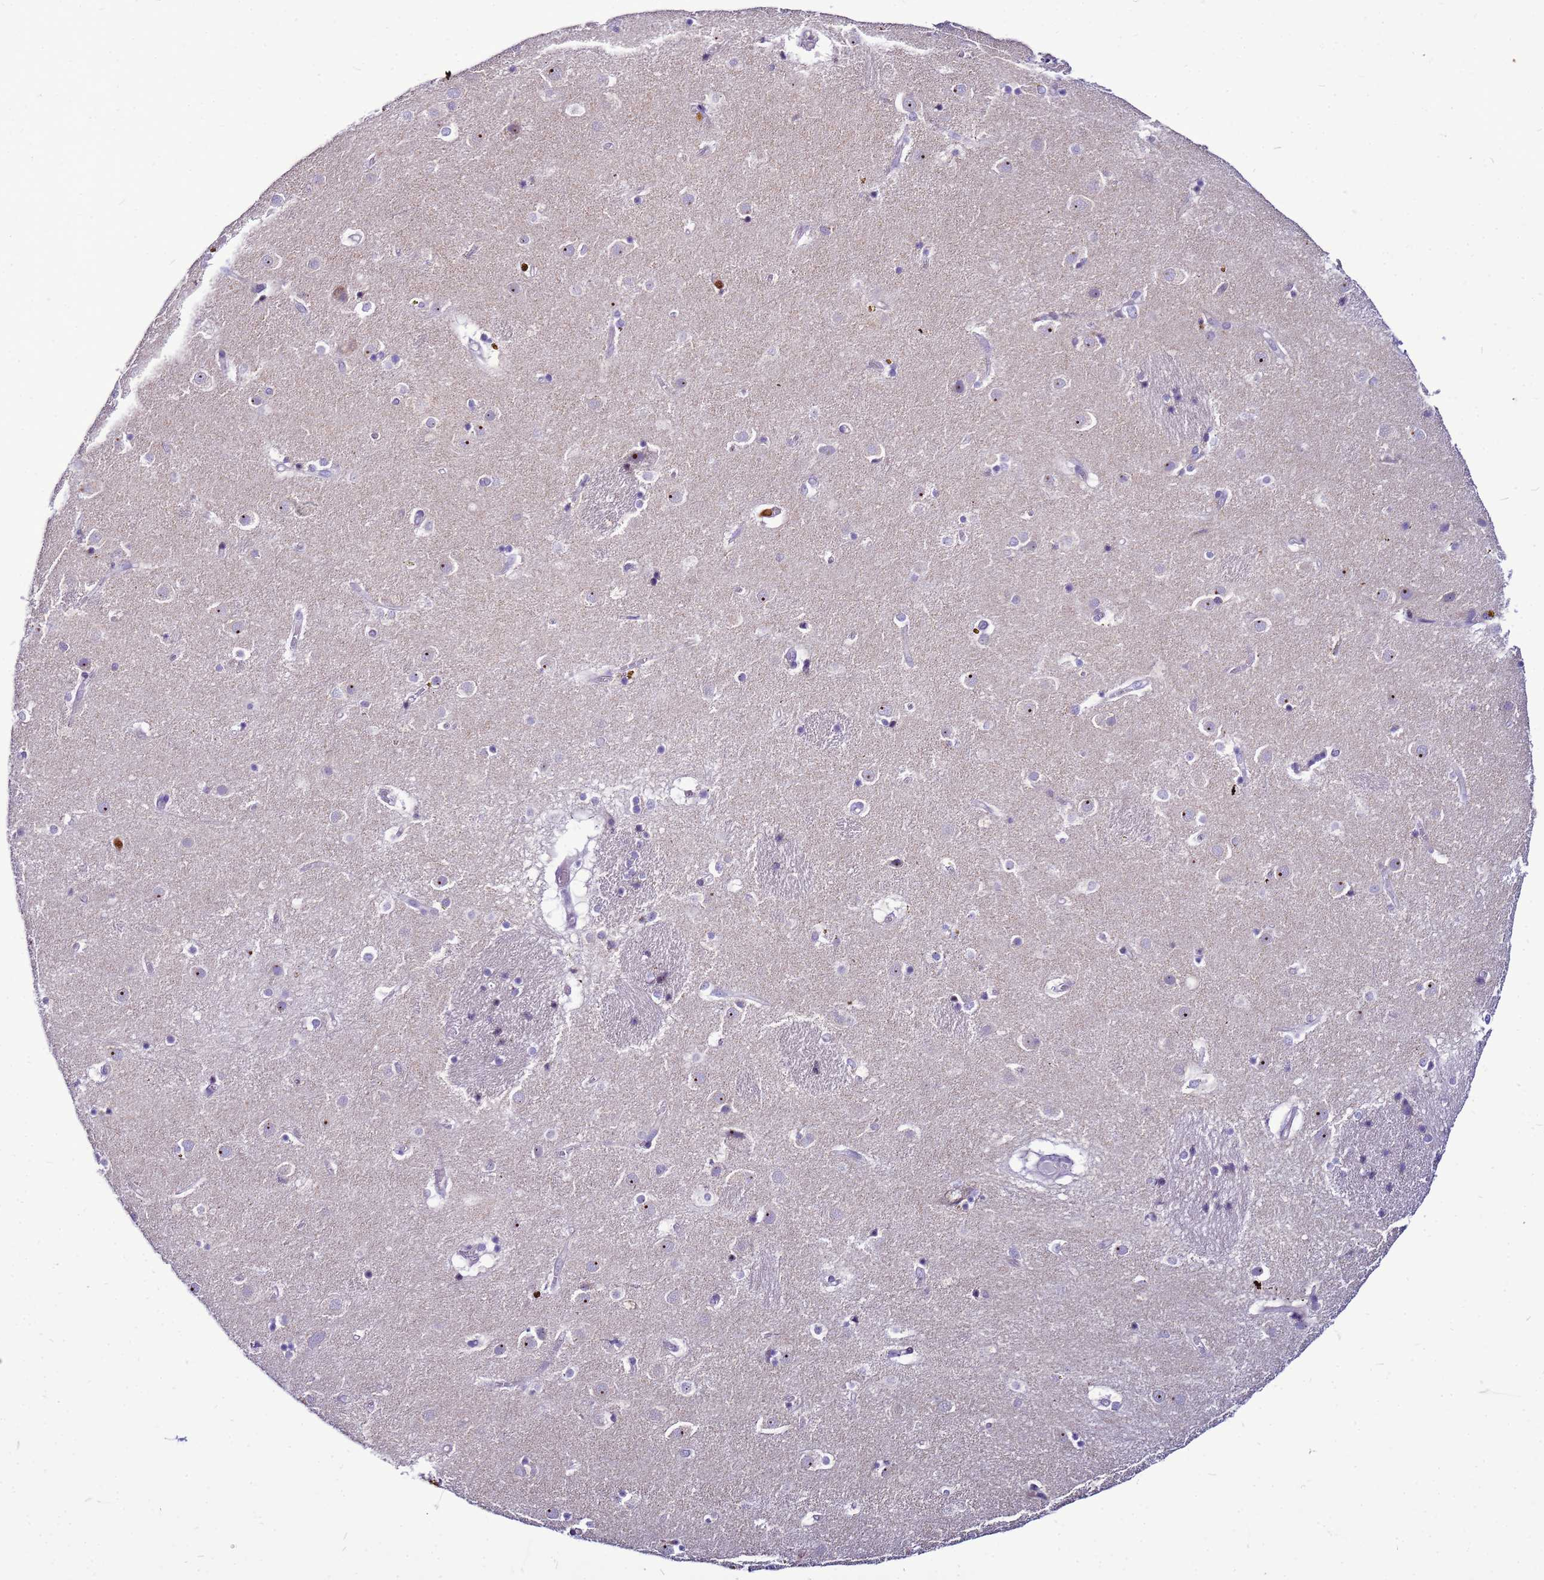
{"staining": {"intensity": "negative", "quantity": "none", "location": "none"}, "tissue": "caudate", "cell_type": "Glial cells", "image_type": "normal", "snomed": [{"axis": "morphology", "description": "Normal tissue, NOS"}, {"axis": "topography", "description": "Lateral ventricle wall"}], "caption": "Histopathology image shows no protein expression in glial cells of unremarkable caudate. (IHC, brightfield microscopy, high magnification).", "gene": "VPS4B", "patient": {"sex": "male", "age": 70}}